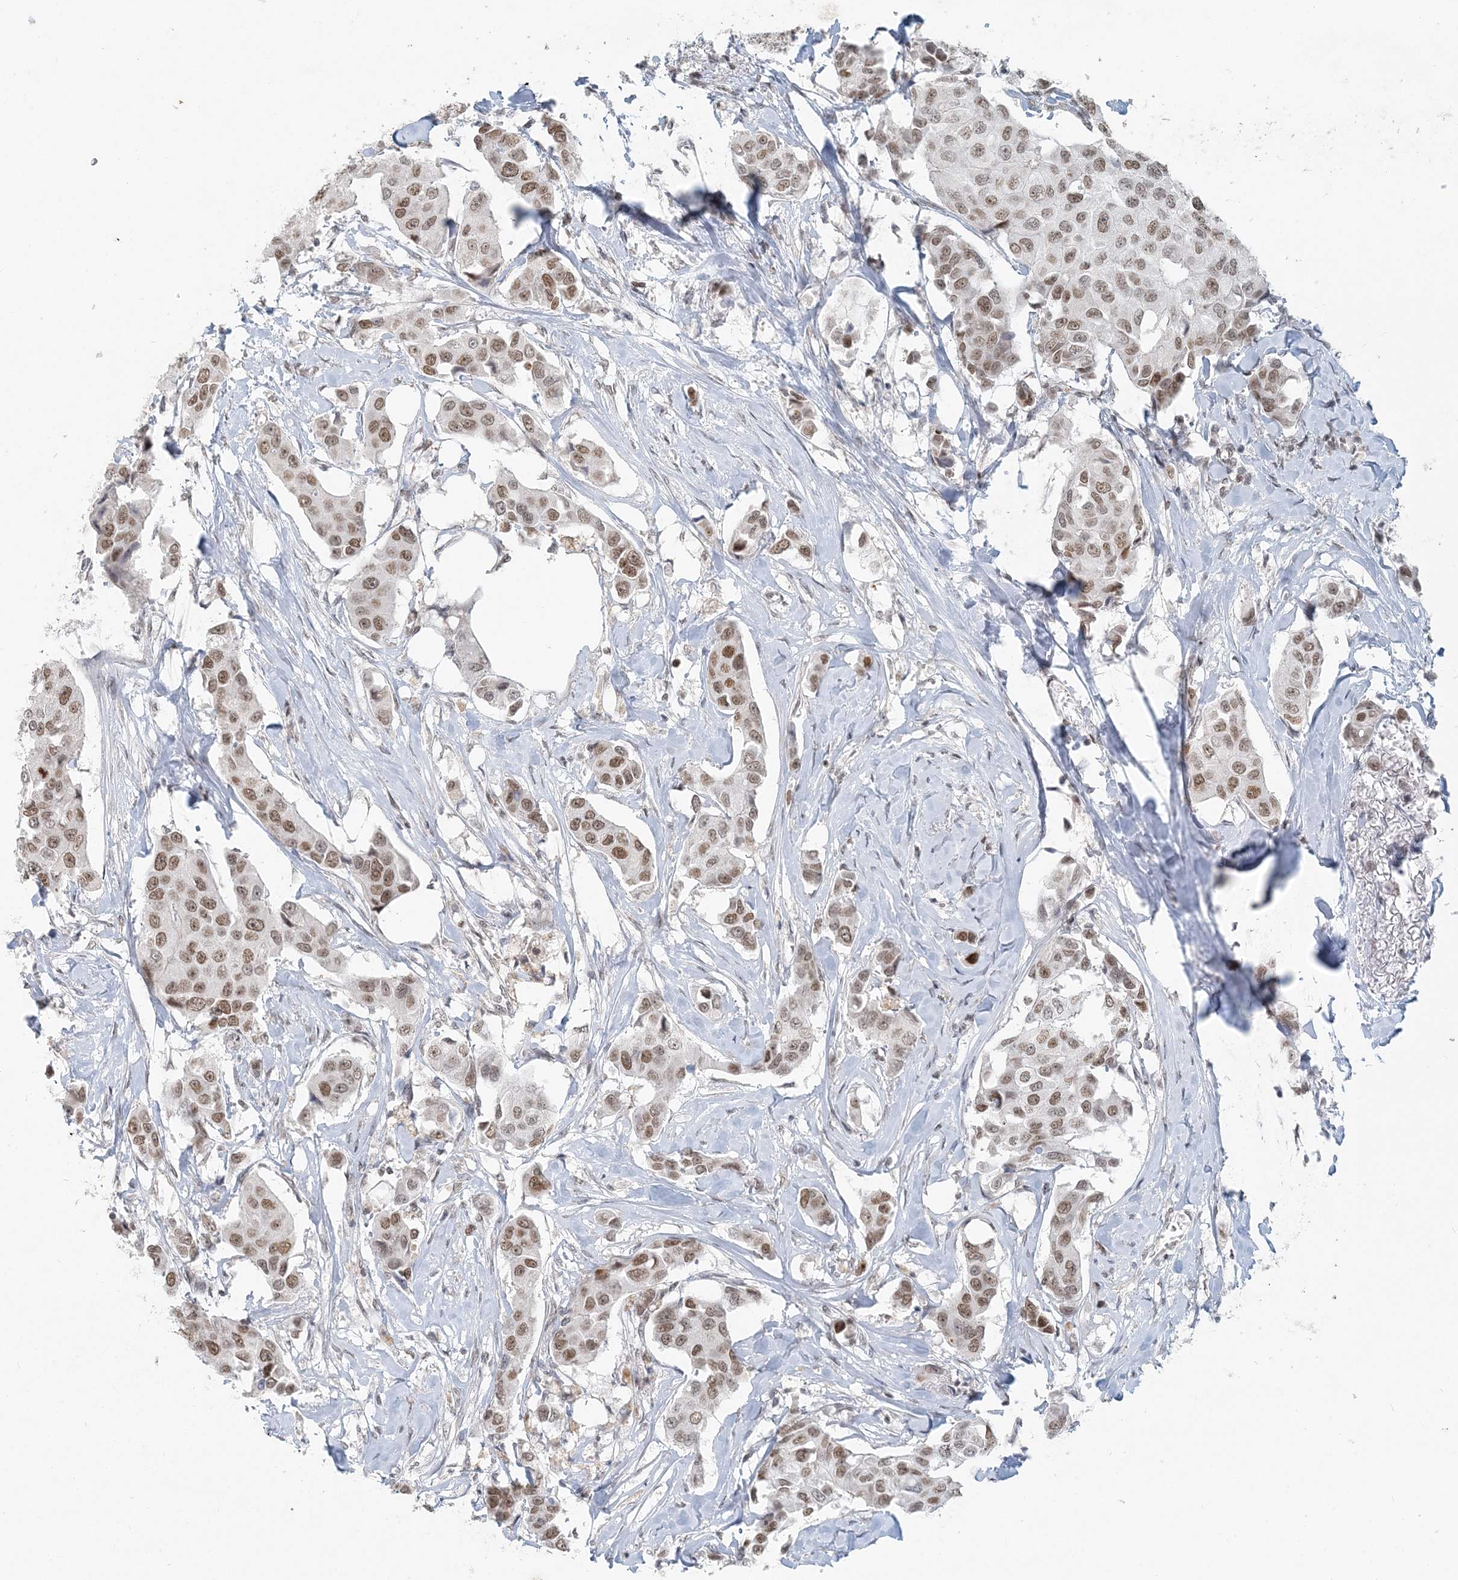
{"staining": {"intensity": "moderate", "quantity": ">75%", "location": "nuclear"}, "tissue": "breast cancer", "cell_type": "Tumor cells", "image_type": "cancer", "snomed": [{"axis": "morphology", "description": "Duct carcinoma"}, {"axis": "topography", "description": "Breast"}], "caption": "Immunohistochemistry (IHC) (DAB) staining of human breast cancer (invasive ductal carcinoma) reveals moderate nuclear protein staining in about >75% of tumor cells. The staining was performed using DAB (3,3'-diaminobenzidine), with brown indicating positive protein expression. Nuclei are stained blue with hematoxylin.", "gene": "BAZ1B", "patient": {"sex": "female", "age": 80}}